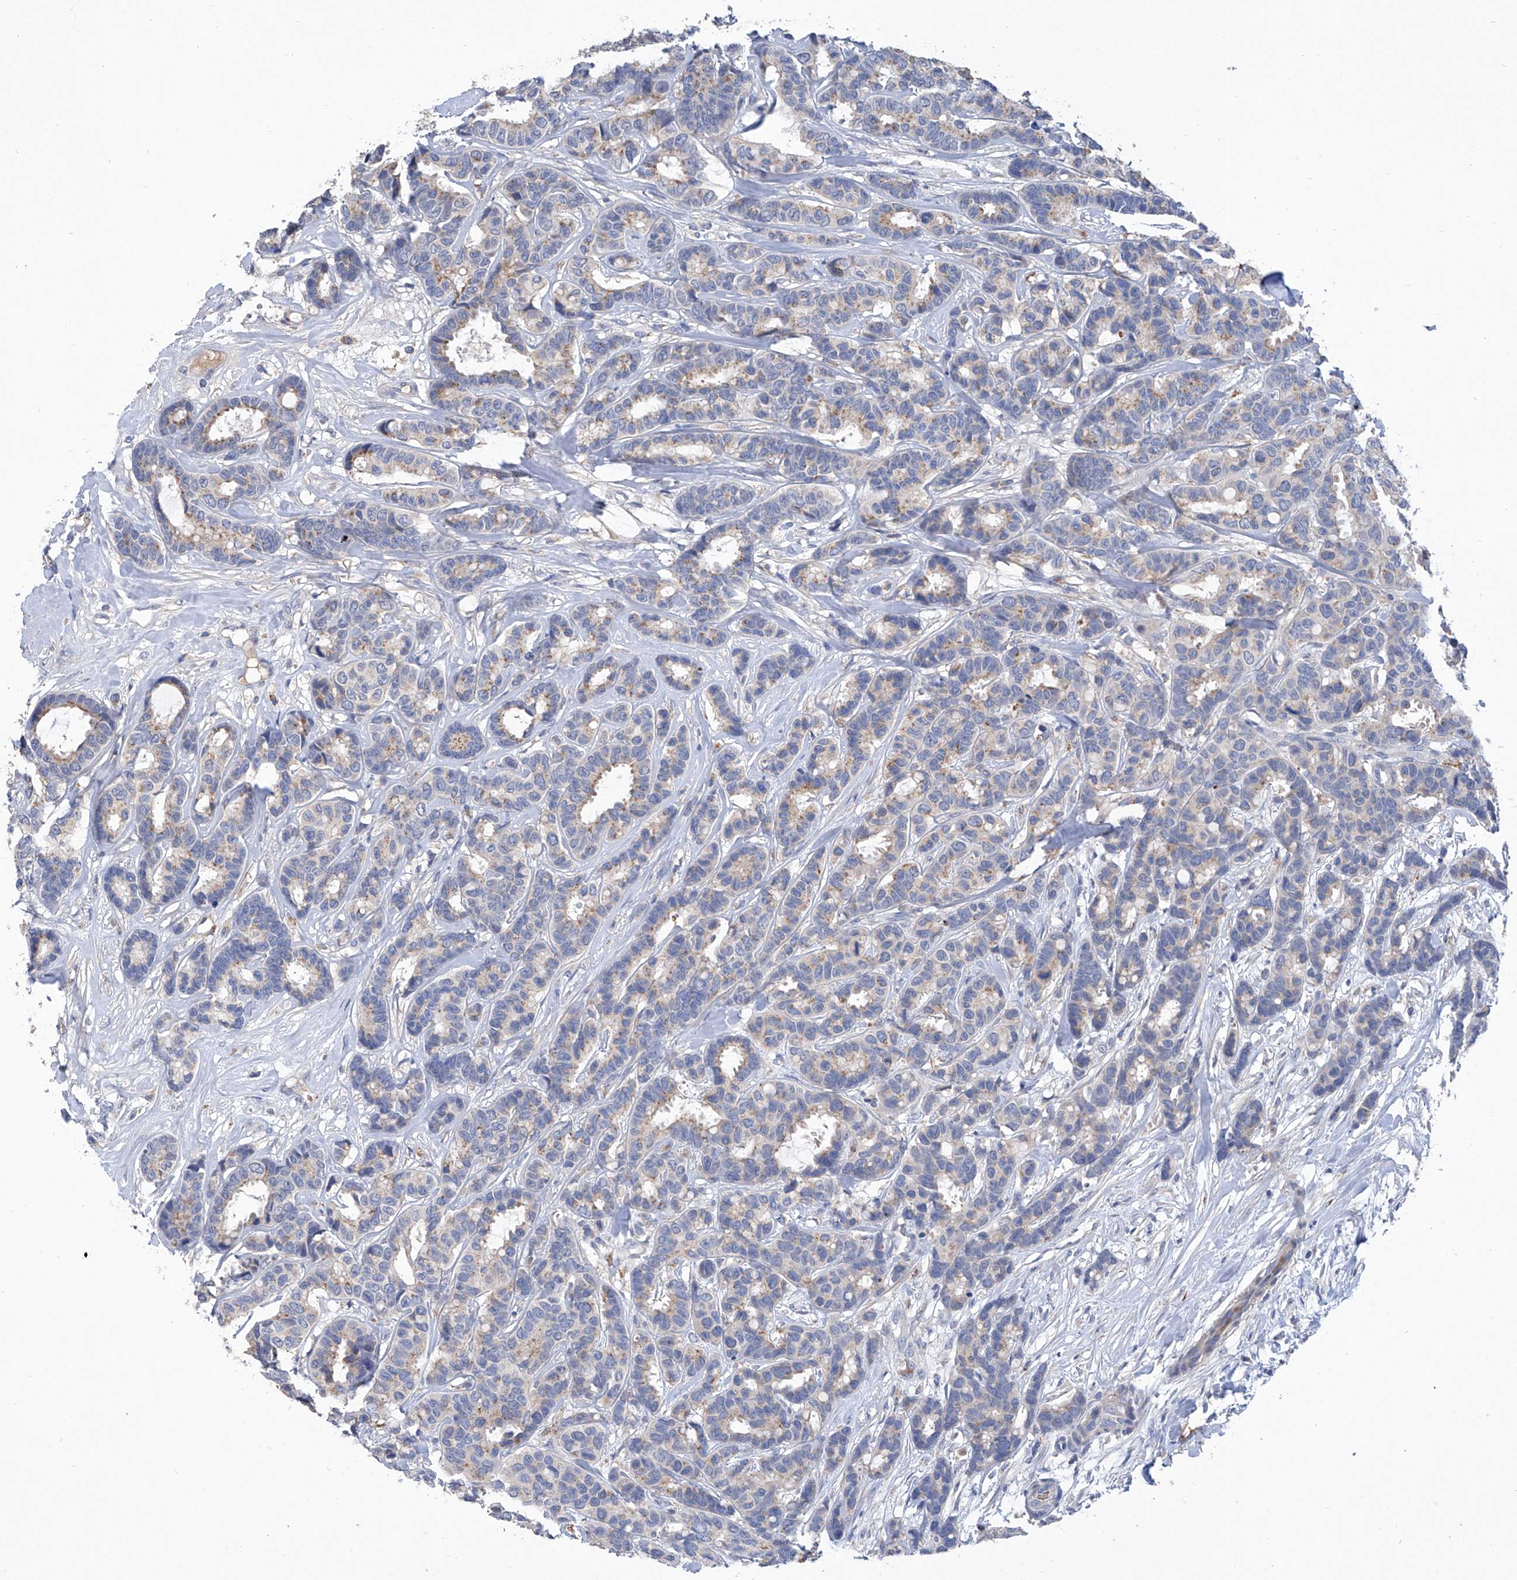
{"staining": {"intensity": "weak", "quantity": "<25%", "location": "cytoplasmic/membranous"}, "tissue": "breast cancer", "cell_type": "Tumor cells", "image_type": "cancer", "snomed": [{"axis": "morphology", "description": "Duct carcinoma"}, {"axis": "topography", "description": "Breast"}], "caption": "A high-resolution histopathology image shows immunohistochemistry (IHC) staining of breast invasive ductal carcinoma, which shows no significant staining in tumor cells. (IHC, brightfield microscopy, high magnification).", "gene": "GPT", "patient": {"sex": "female", "age": 87}}